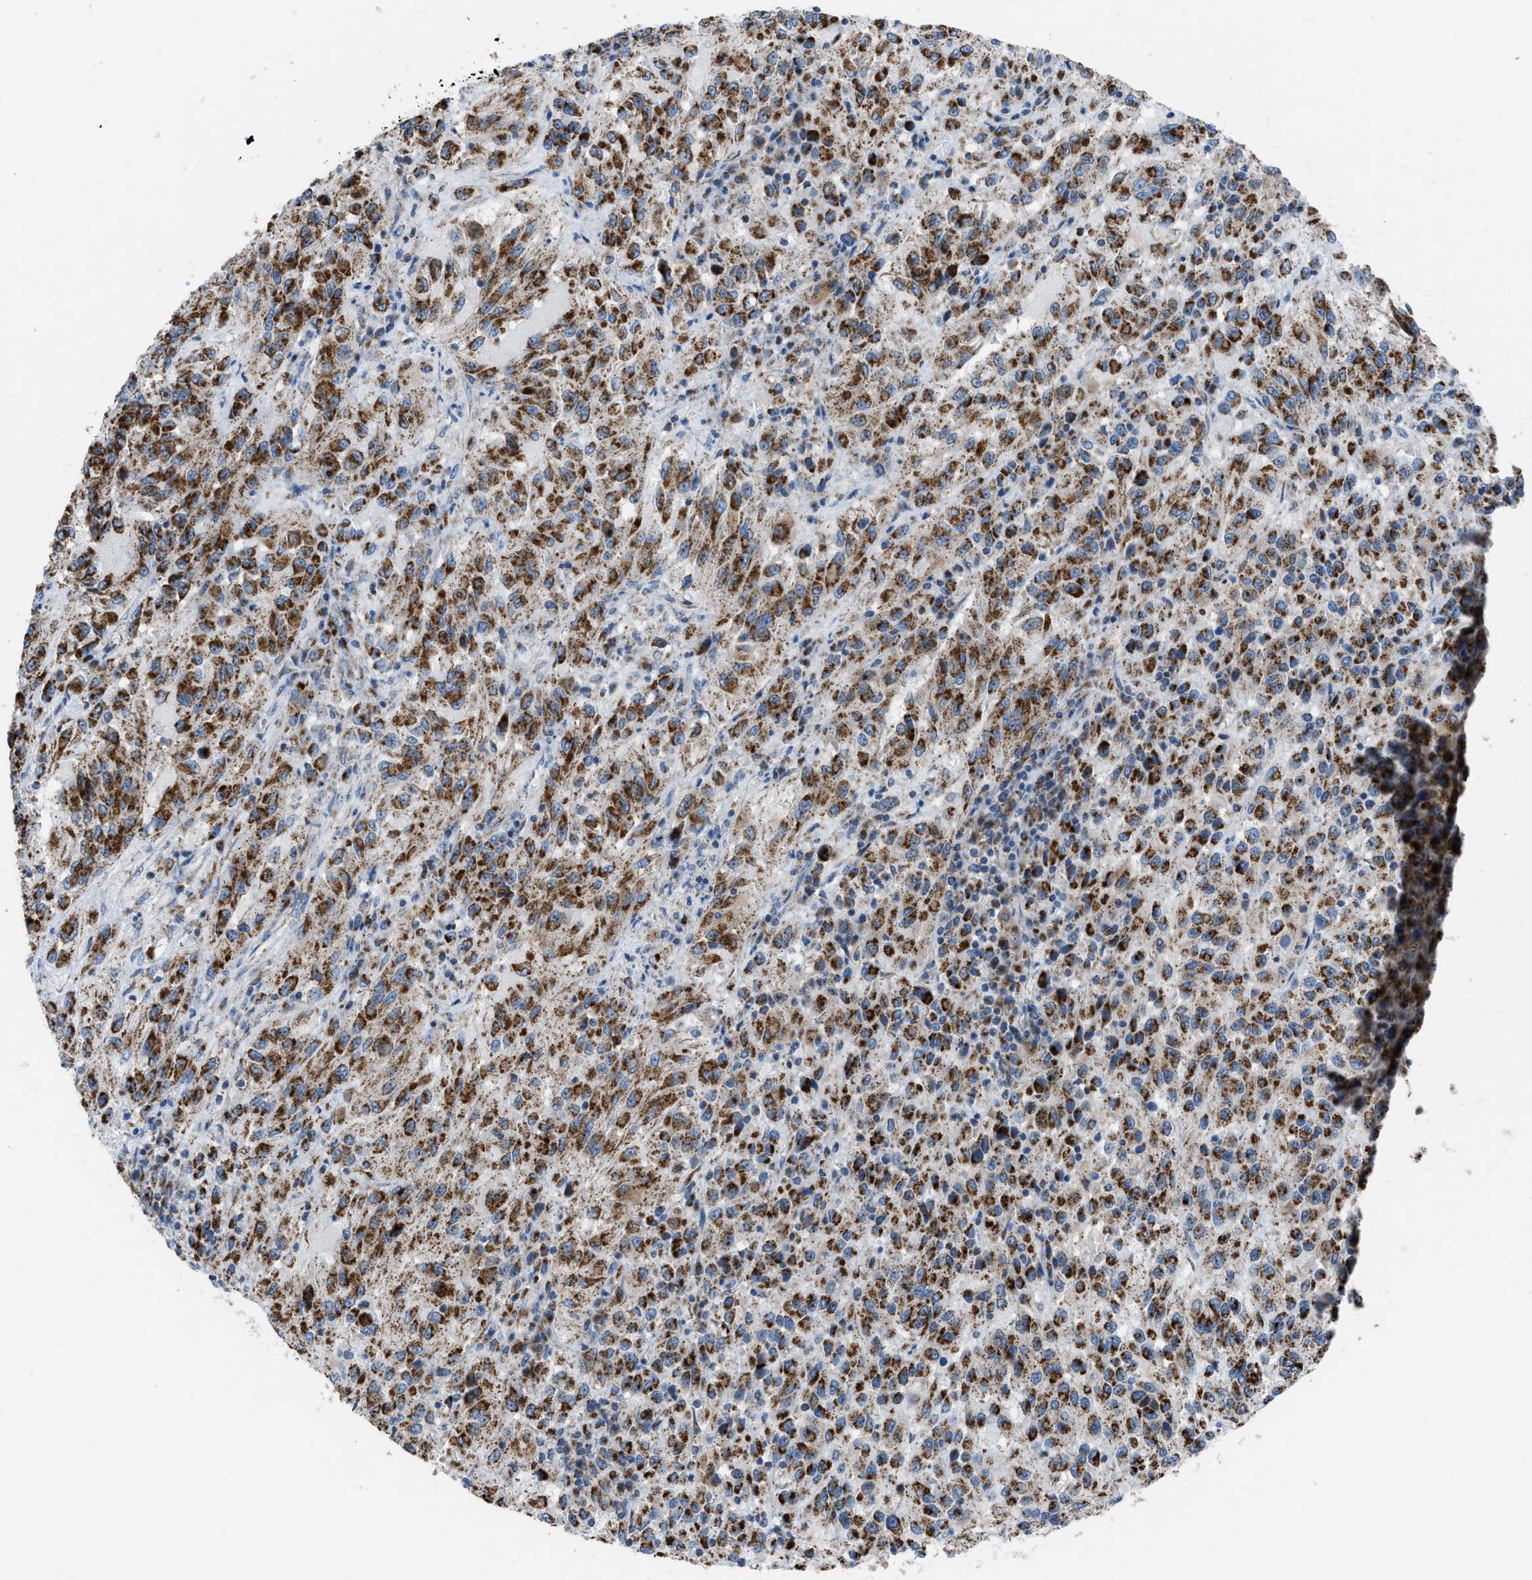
{"staining": {"intensity": "strong", "quantity": ">75%", "location": "cytoplasmic/membranous"}, "tissue": "melanoma", "cell_type": "Tumor cells", "image_type": "cancer", "snomed": [{"axis": "morphology", "description": "Malignant melanoma, Metastatic site"}, {"axis": "topography", "description": "Lung"}], "caption": "Malignant melanoma (metastatic site) stained with a protein marker demonstrates strong staining in tumor cells.", "gene": "ETFB", "patient": {"sex": "male", "age": 64}}